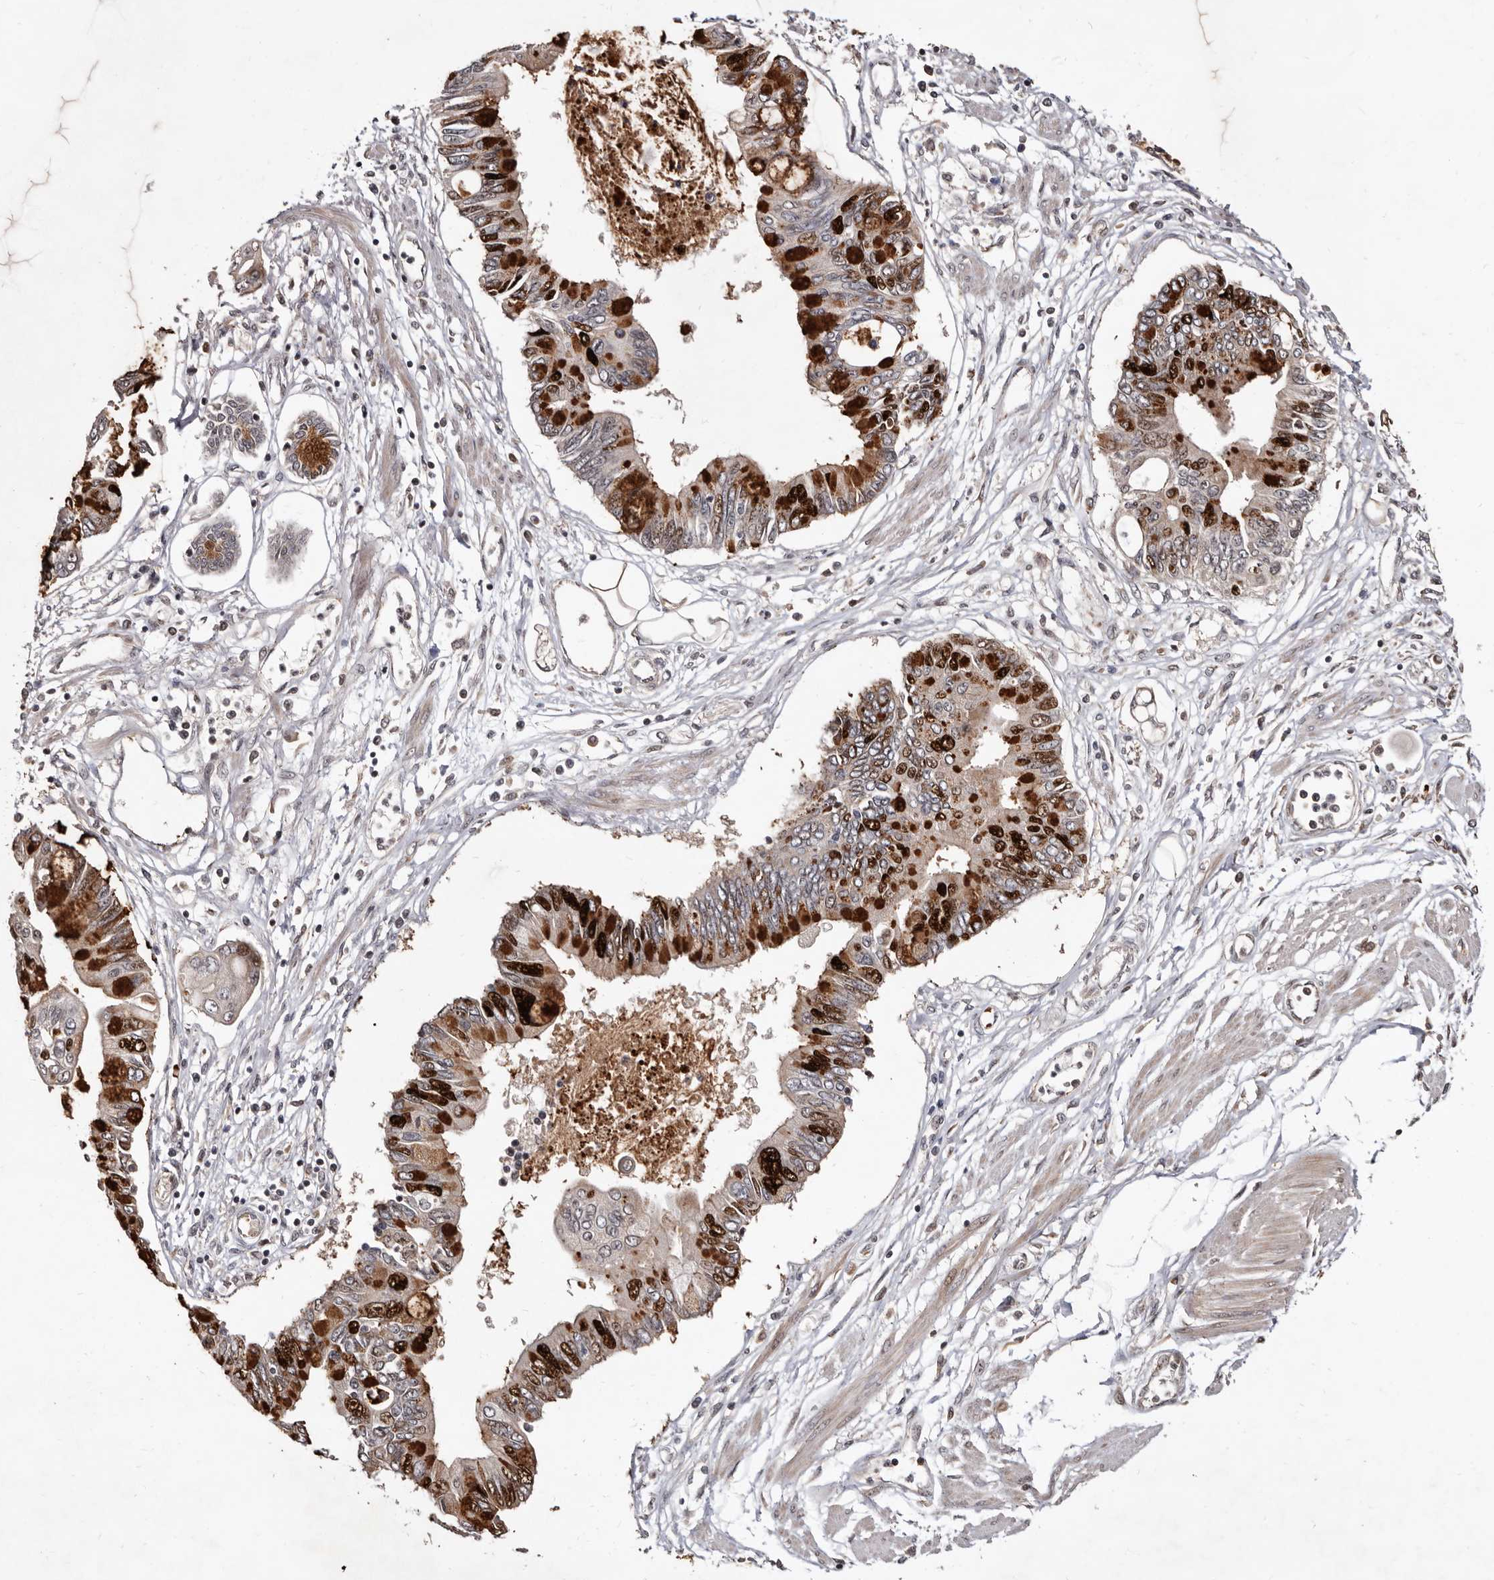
{"staining": {"intensity": "strong", "quantity": "25%-75%", "location": "cytoplasmic/membranous,nuclear"}, "tissue": "pancreatic cancer", "cell_type": "Tumor cells", "image_type": "cancer", "snomed": [{"axis": "morphology", "description": "Adenocarcinoma, NOS"}, {"axis": "topography", "description": "Pancreas"}], "caption": "This is an image of IHC staining of pancreatic cancer (adenocarcinoma), which shows strong staining in the cytoplasmic/membranous and nuclear of tumor cells.", "gene": "WEE2", "patient": {"sex": "female", "age": 77}}